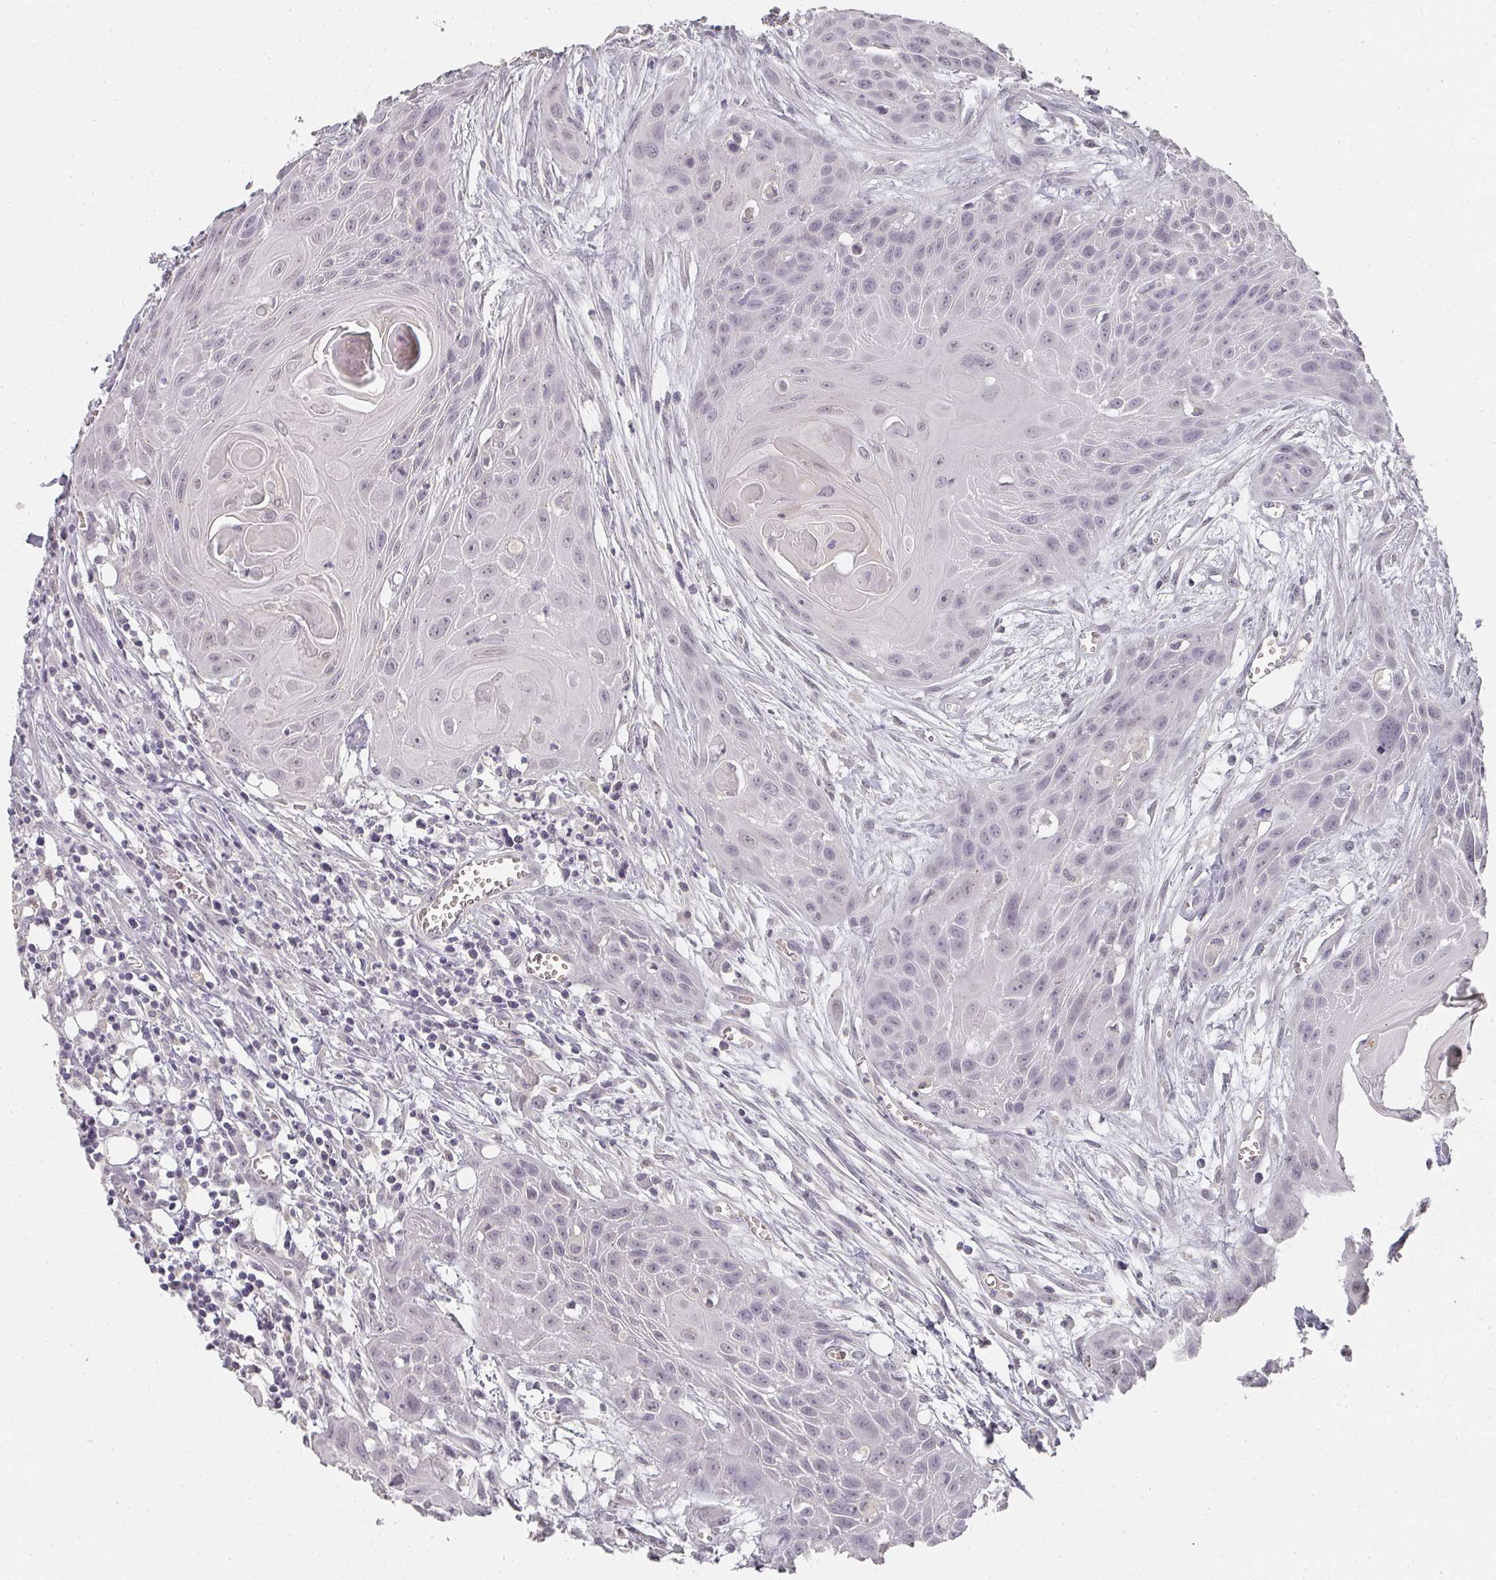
{"staining": {"intensity": "negative", "quantity": "none", "location": "none"}, "tissue": "head and neck cancer", "cell_type": "Tumor cells", "image_type": "cancer", "snomed": [{"axis": "morphology", "description": "Squamous cell carcinoma, NOS"}, {"axis": "topography", "description": "Lymph node"}, {"axis": "topography", "description": "Salivary gland"}, {"axis": "topography", "description": "Head-Neck"}], "caption": "Immunohistochemical staining of head and neck cancer (squamous cell carcinoma) shows no significant positivity in tumor cells.", "gene": "SHISA2", "patient": {"sex": "female", "age": 74}}